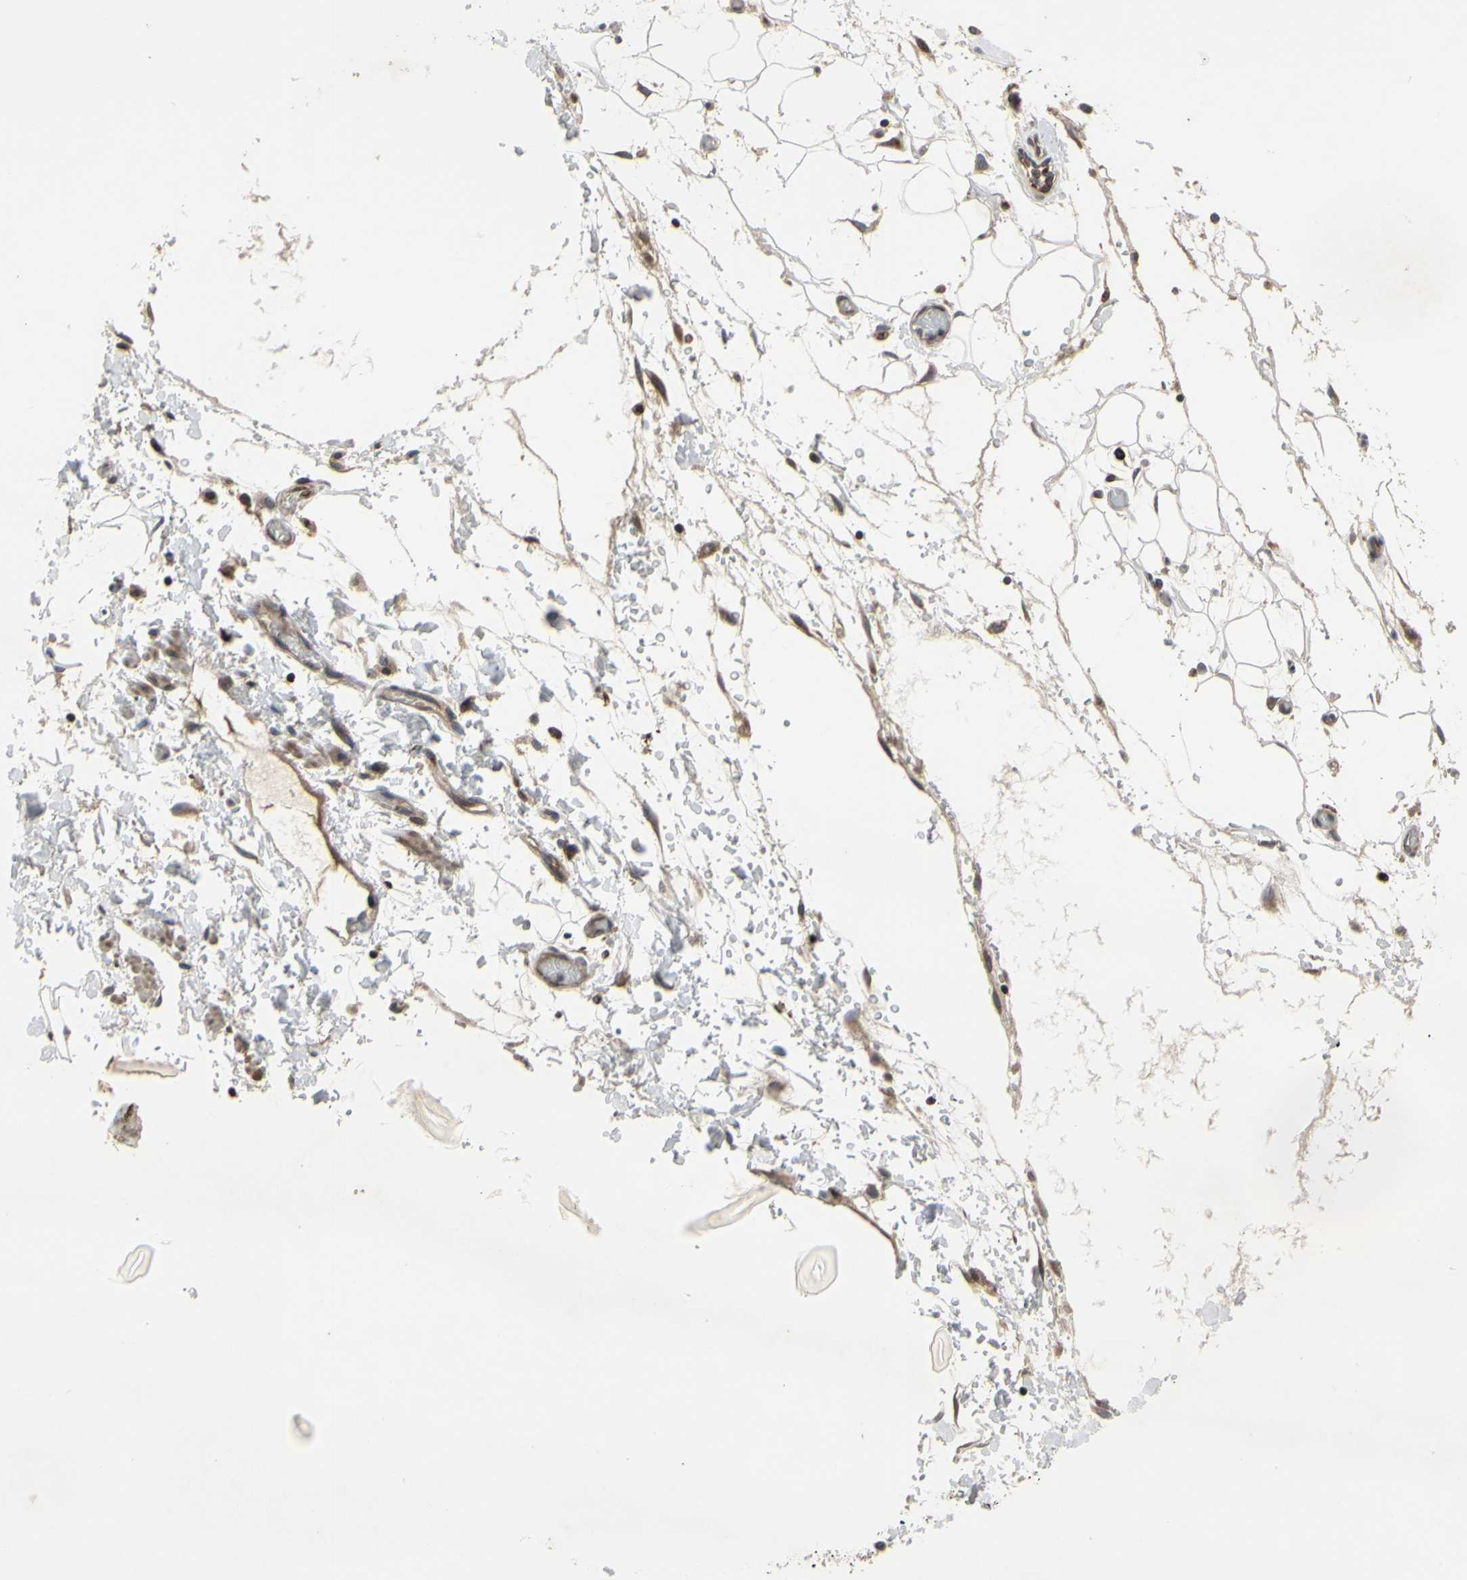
{"staining": {"intensity": "weak", "quantity": "25%-75%", "location": "cytoplasmic/membranous"}, "tissue": "stomach cancer", "cell_type": "Tumor cells", "image_type": "cancer", "snomed": [{"axis": "morphology", "description": "Adenocarcinoma, NOS"}, {"axis": "topography", "description": "Stomach, lower"}], "caption": "Weak cytoplasmic/membranous protein expression is present in about 25%-75% of tumor cells in stomach adenocarcinoma.", "gene": "PLXNA2", "patient": {"sex": "male", "age": 84}}